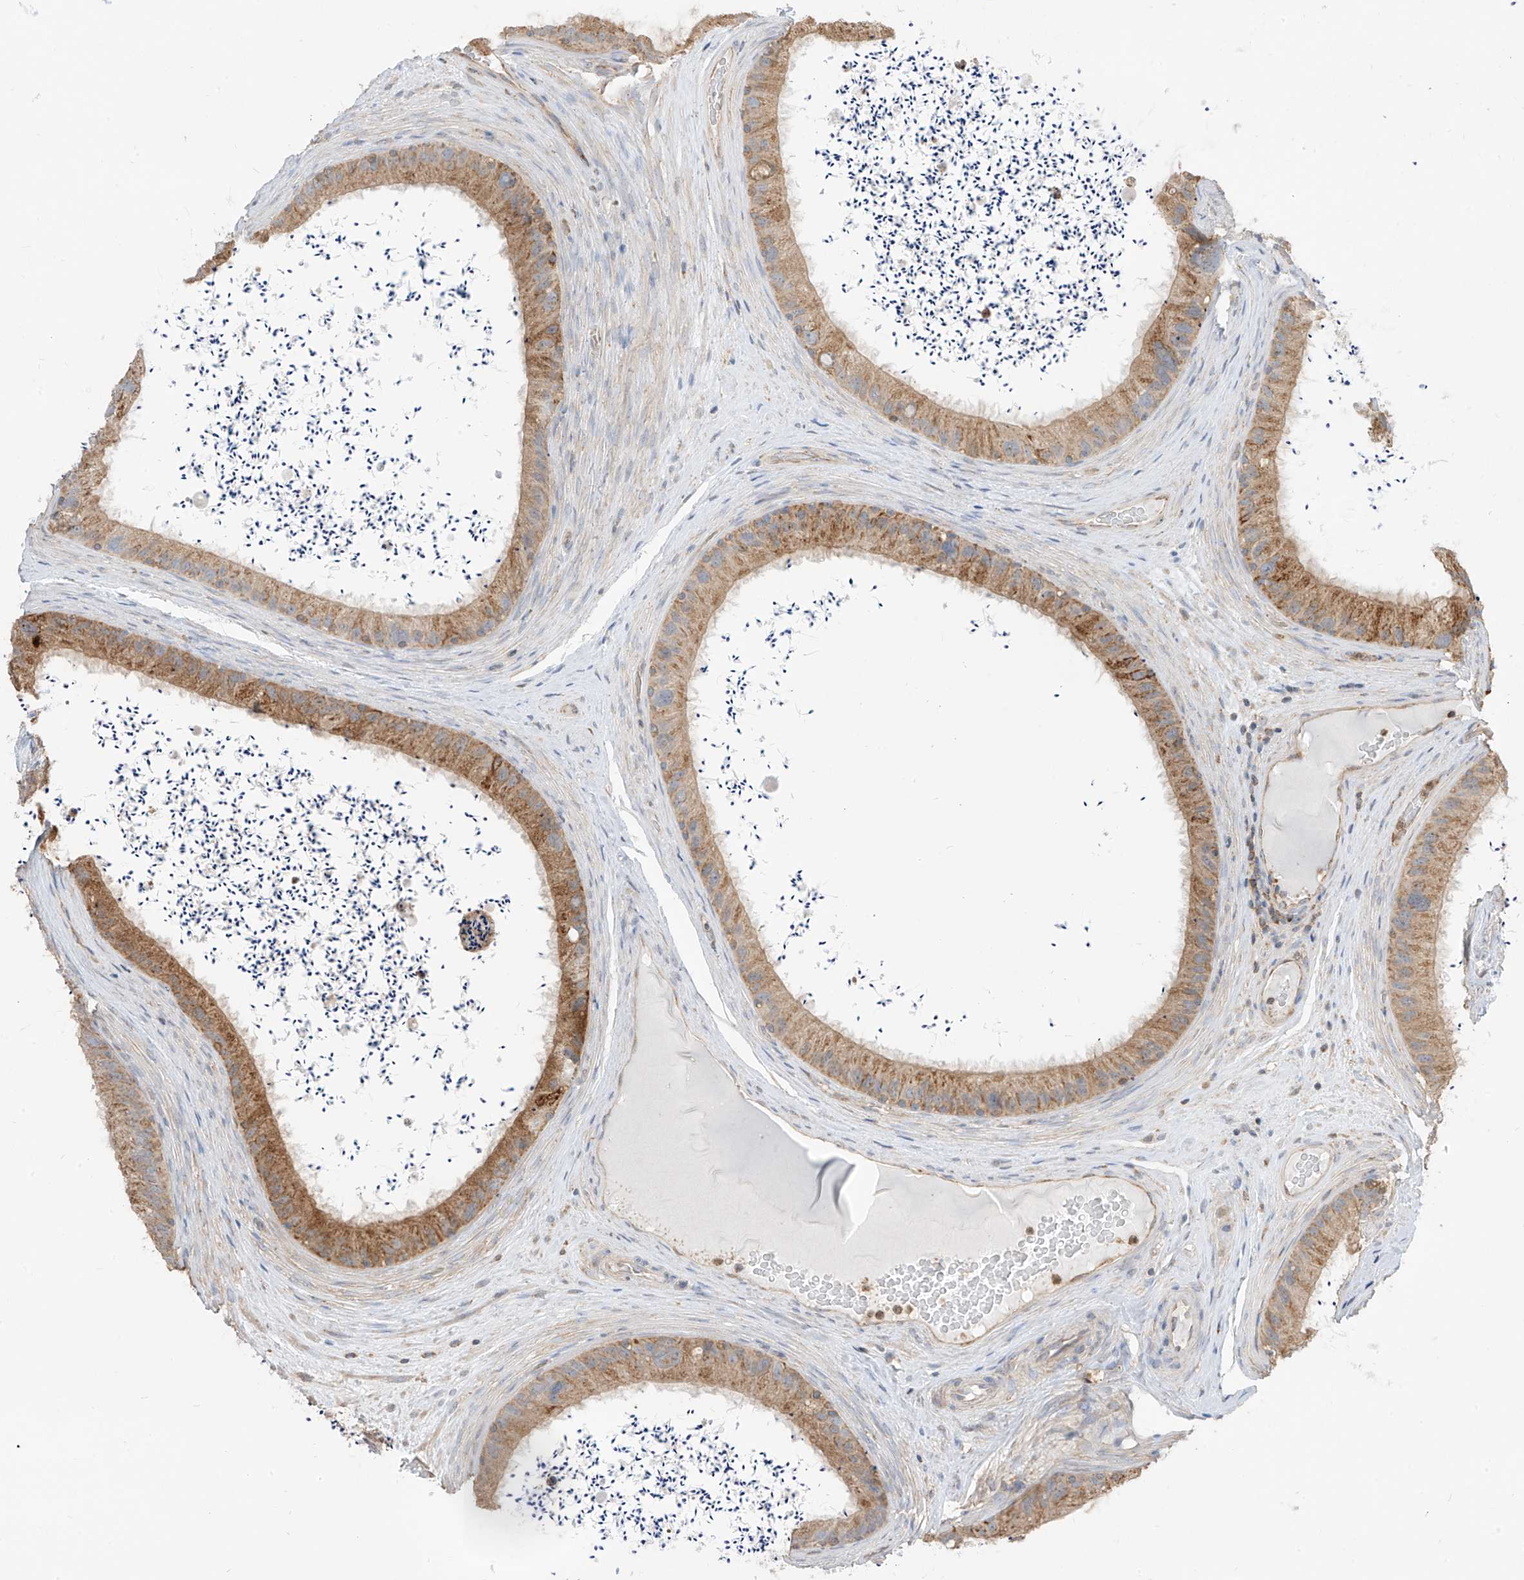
{"staining": {"intensity": "moderate", "quantity": "25%-75%", "location": "cytoplasmic/membranous"}, "tissue": "epididymis", "cell_type": "Glandular cells", "image_type": "normal", "snomed": [{"axis": "morphology", "description": "Normal tissue, NOS"}, {"axis": "topography", "description": "Epididymis, spermatic cord, NOS"}], "caption": "Epididymis stained with a protein marker demonstrates moderate staining in glandular cells.", "gene": "ETHE1", "patient": {"sex": "male", "age": 50}}